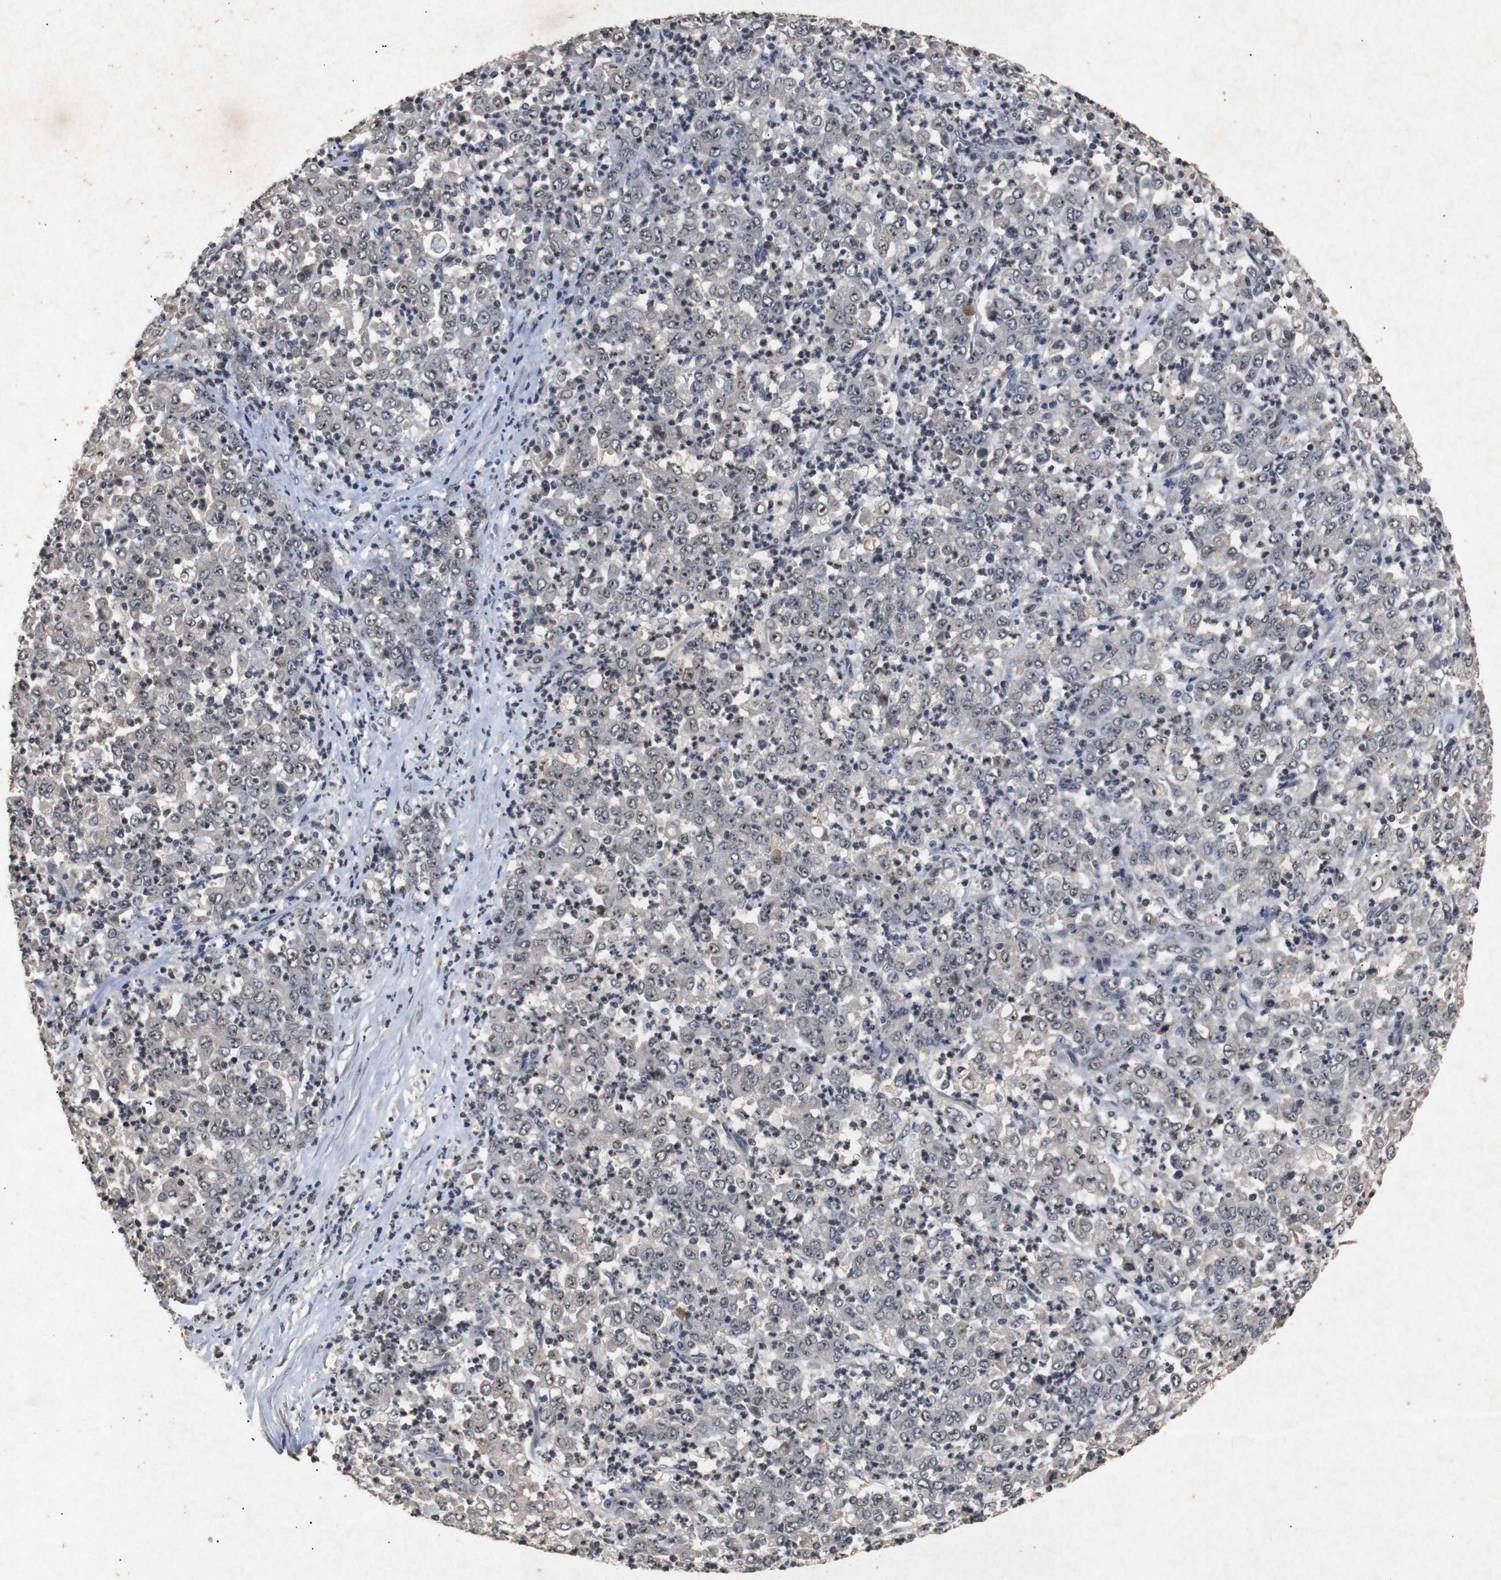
{"staining": {"intensity": "moderate", "quantity": "25%-75%", "location": "nuclear"}, "tissue": "stomach cancer", "cell_type": "Tumor cells", "image_type": "cancer", "snomed": [{"axis": "morphology", "description": "Adenocarcinoma, NOS"}, {"axis": "topography", "description": "Stomach, lower"}], "caption": "A histopathology image showing moderate nuclear staining in approximately 25%-75% of tumor cells in stomach cancer, as visualized by brown immunohistochemical staining.", "gene": "PARN", "patient": {"sex": "female", "age": 71}}